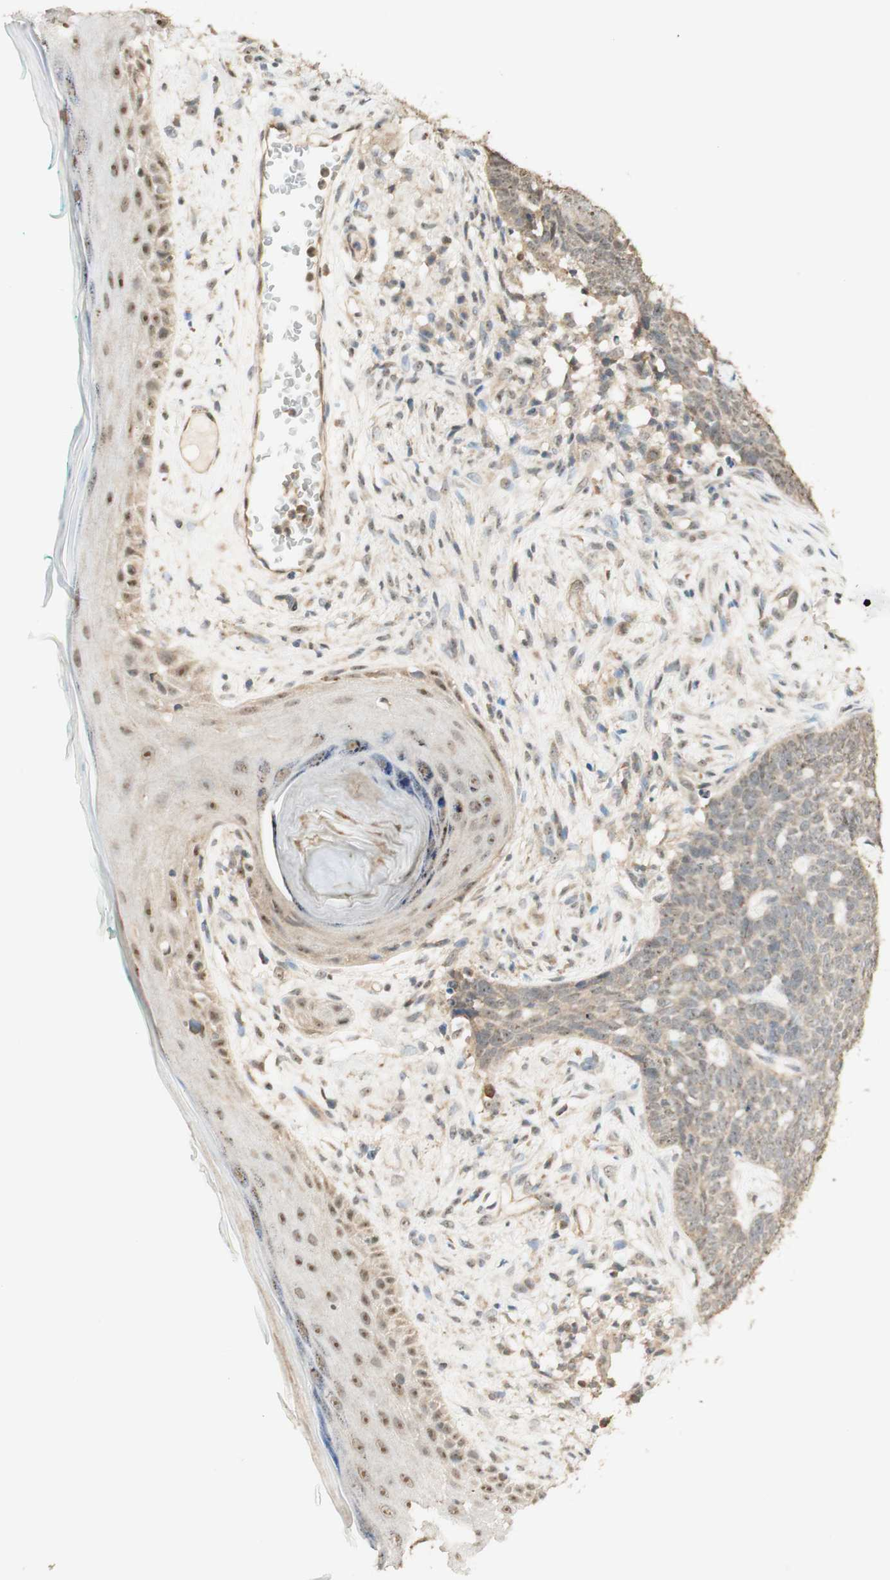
{"staining": {"intensity": "weak", "quantity": ">75%", "location": "cytoplasmic/membranous,nuclear"}, "tissue": "skin cancer", "cell_type": "Tumor cells", "image_type": "cancer", "snomed": [{"axis": "morphology", "description": "Basal cell carcinoma"}, {"axis": "topography", "description": "Skin"}], "caption": "There is low levels of weak cytoplasmic/membranous and nuclear expression in tumor cells of skin cancer (basal cell carcinoma), as demonstrated by immunohistochemical staining (brown color).", "gene": "SPINT2", "patient": {"sex": "female", "age": 84}}